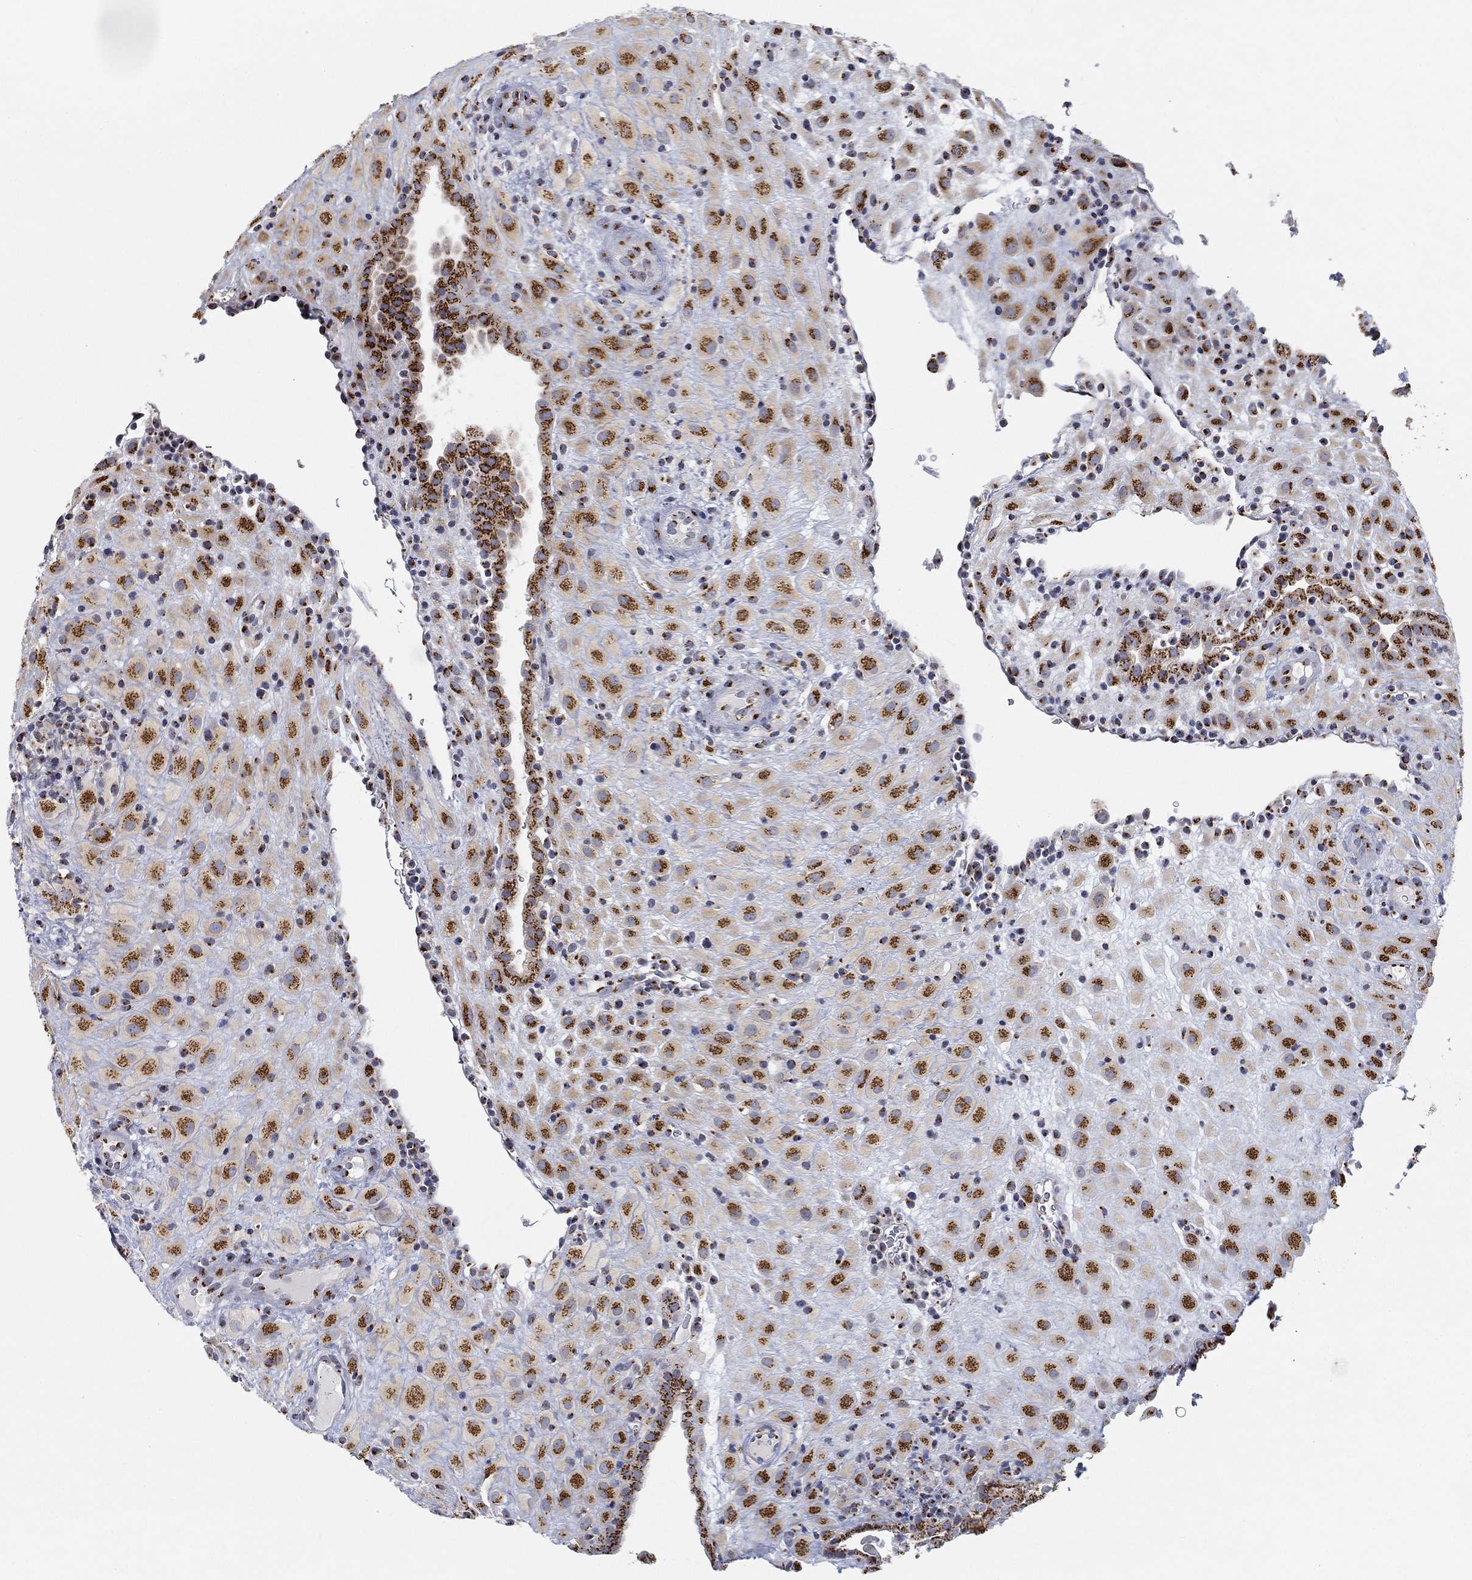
{"staining": {"intensity": "strong", "quantity": ">75%", "location": "cytoplasmic/membranous"}, "tissue": "placenta", "cell_type": "Decidual cells", "image_type": "normal", "snomed": [{"axis": "morphology", "description": "Normal tissue, NOS"}, {"axis": "topography", "description": "Placenta"}], "caption": "Protein expression analysis of normal placenta reveals strong cytoplasmic/membranous staining in about >75% of decidual cells.", "gene": "TICAM1", "patient": {"sex": "female", "age": 19}}